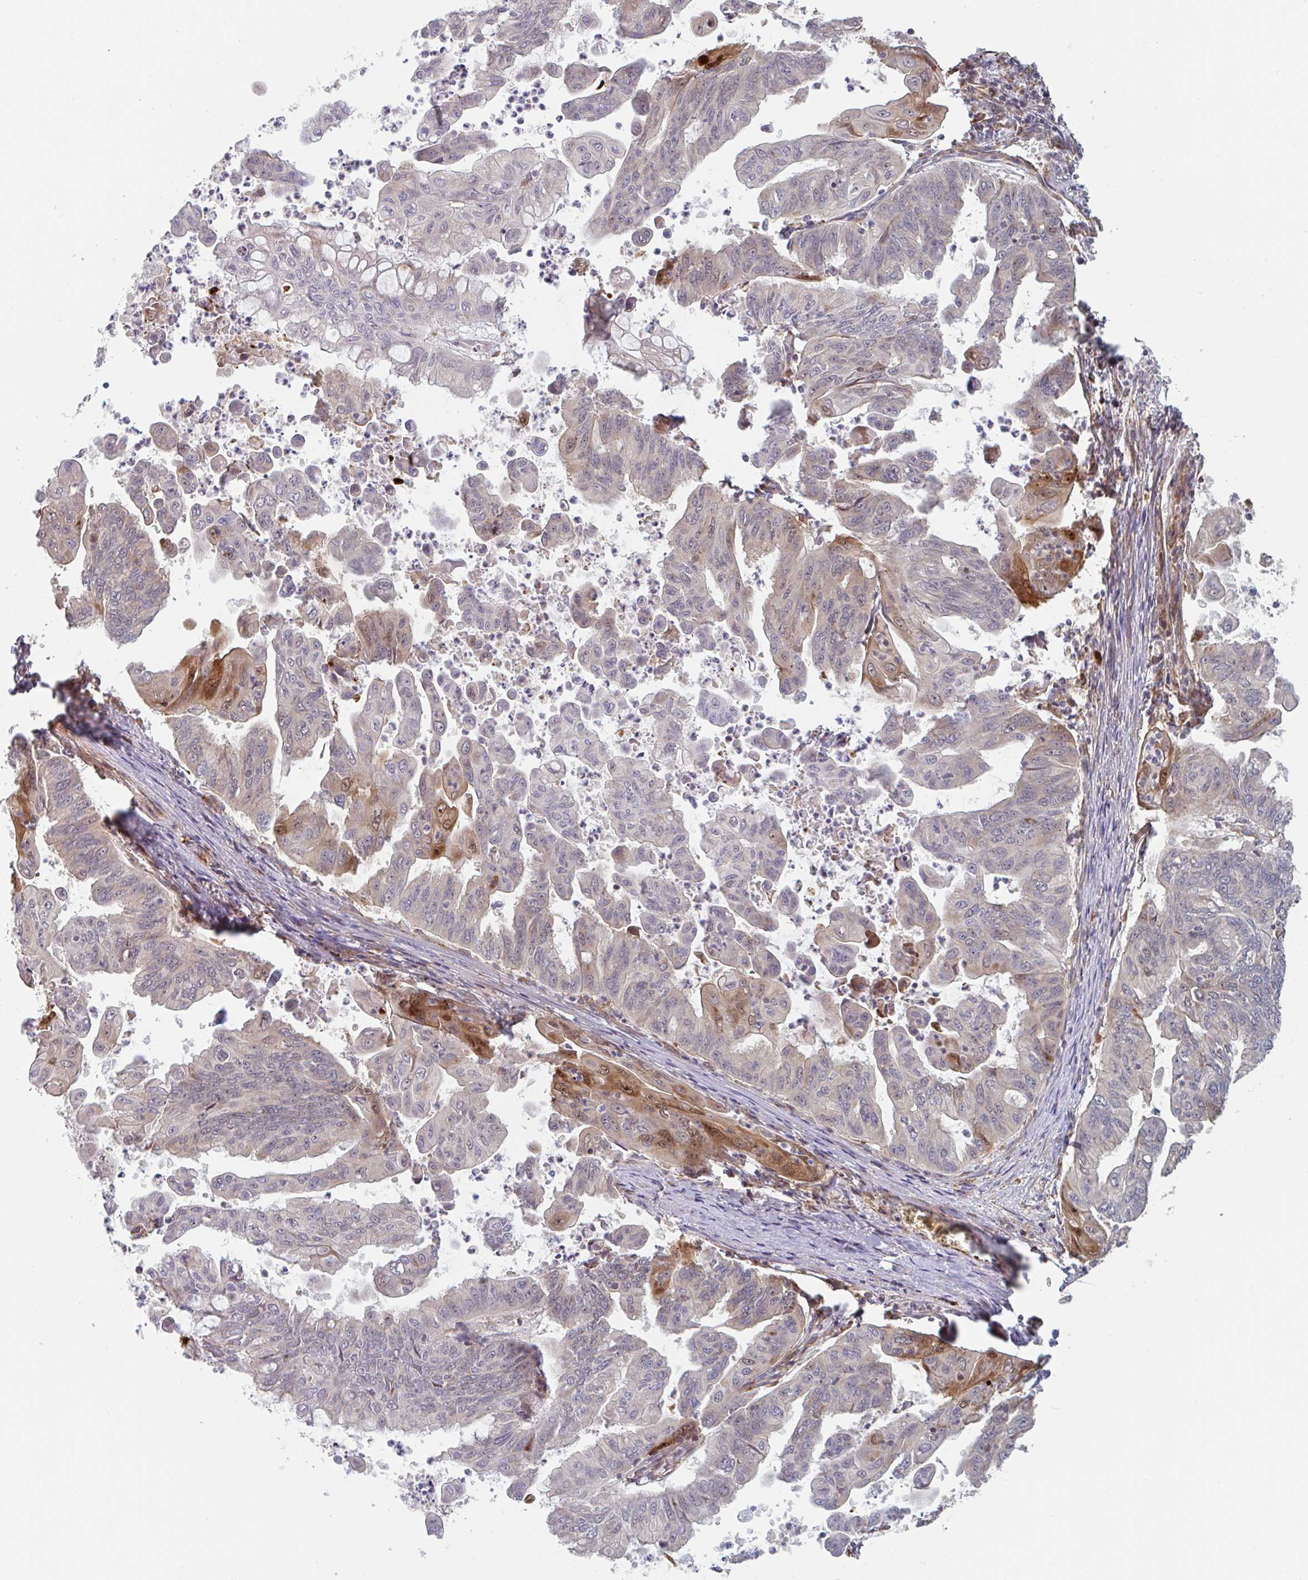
{"staining": {"intensity": "moderate", "quantity": "<25%", "location": "cytoplasmic/membranous,nuclear"}, "tissue": "stomach cancer", "cell_type": "Tumor cells", "image_type": "cancer", "snomed": [{"axis": "morphology", "description": "Adenocarcinoma, NOS"}, {"axis": "topography", "description": "Stomach, upper"}], "caption": "An IHC photomicrograph of neoplastic tissue is shown. Protein staining in brown shows moderate cytoplasmic/membranous and nuclear positivity in adenocarcinoma (stomach) within tumor cells. (brown staining indicates protein expression, while blue staining denotes nuclei).", "gene": "NUB1", "patient": {"sex": "male", "age": 80}}